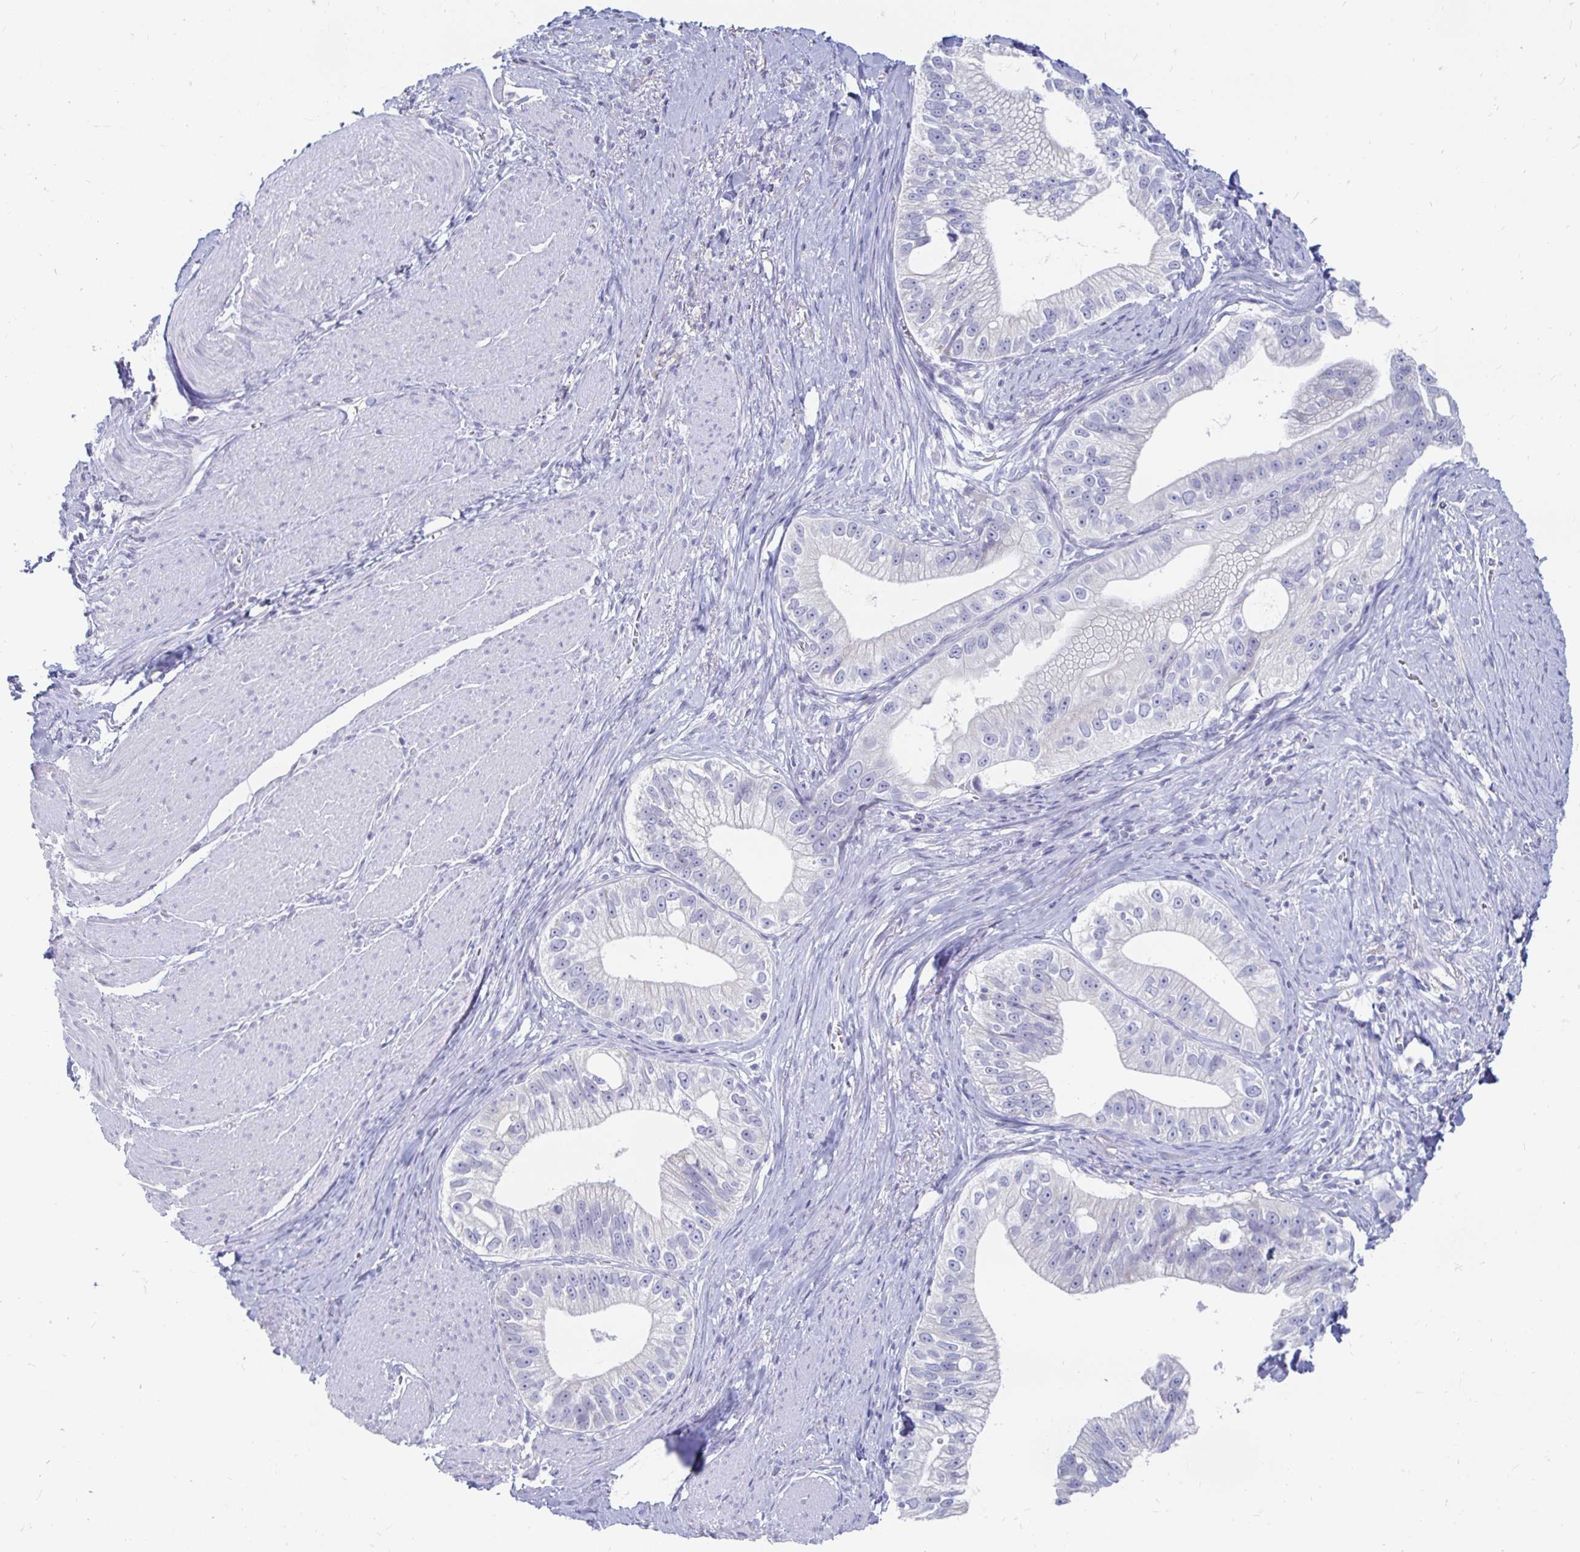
{"staining": {"intensity": "negative", "quantity": "none", "location": "none"}, "tissue": "pancreatic cancer", "cell_type": "Tumor cells", "image_type": "cancer", "snomed": [{"axis": "morphology", "description": "Adenocarcinoma, NOS"}, {"axis": "topography", "description": "Pancreas"}], "caption": "DAB (3,3'-diaminobenzidine) immunohistochemical staining of human pancreatic cancer shows no significant positivity in tumor cells.", "gene": "PEG10", "patient": {"sex": "male", "age": 70}}